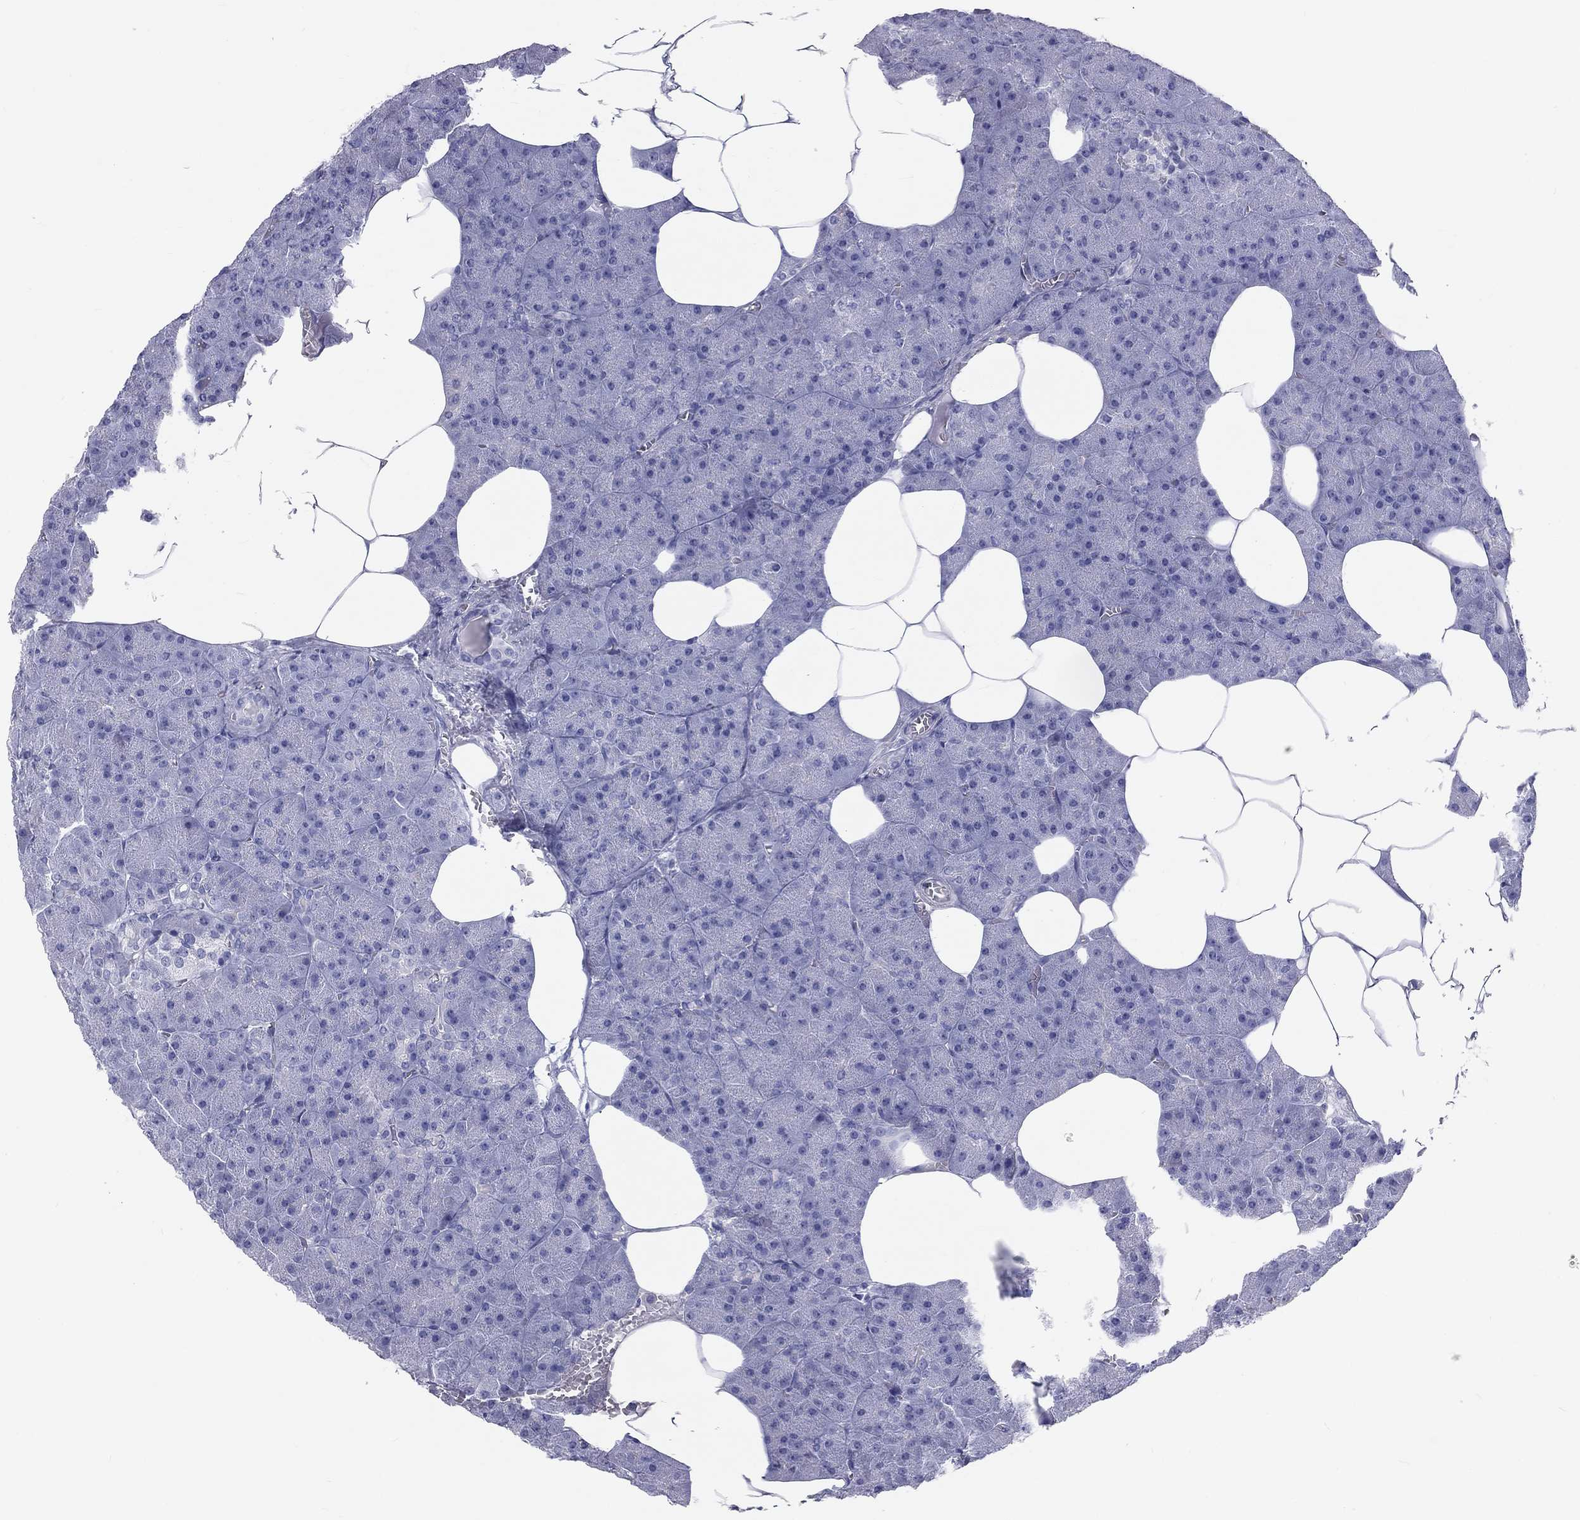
{"staining": {"intensity": "negative", "quantity": "none", "location": "none"}, "tissue": "pancreas", "cell_type": "Exocrine glandular cells", "image_type": "normal", "snomed": [{"axis": "morphology", "description": "Normal tissue, NOS"}, {"axis": "topography", "description": "Pancreas"}], "caption": "This is an immunohistochemistry (IHC) image of normal pancreas. There is no positivity in exocrine glandular cells.", "gene": "DNALI1", "patient": {"sex": "male", "age": 61}}